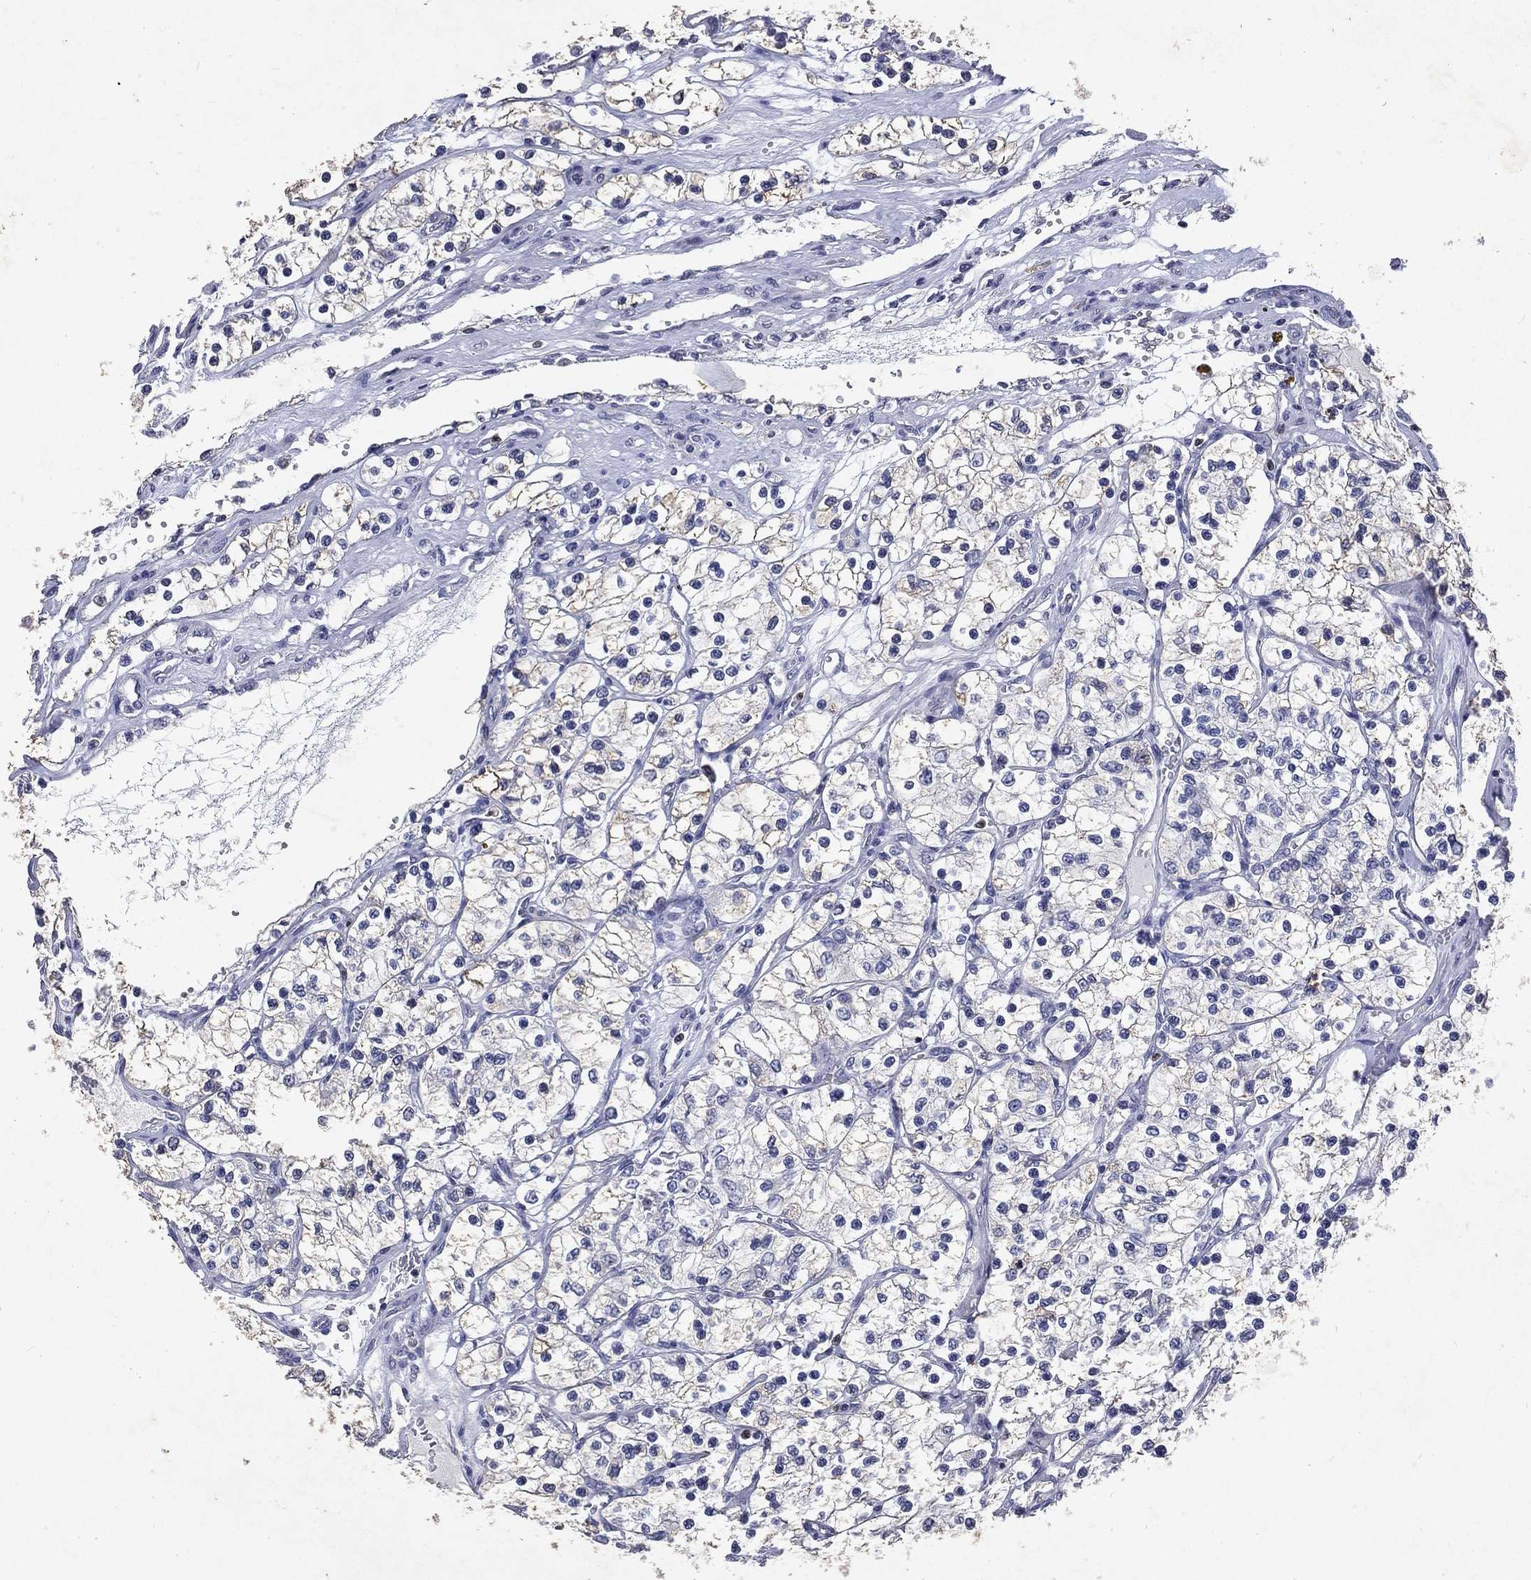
{"staining": {"intensity": "weak", "quantity": "<25%", "location": "cytoplasmic/membranous"}, "tissue": "renal cancer", "cell_type": "Tumor cells", "image_type": "cancer", "snomed": [{"axis": "morphology", "description": "Adenocarcinoma, NOS"}, {"axis": "topography", "description": "Kidney"}], "caption": "Tumor cells show no significant staining in adenocarcinoma (renal).", "gene": "SLC34A2", "patient": {"sex": "female", "age": 69}}